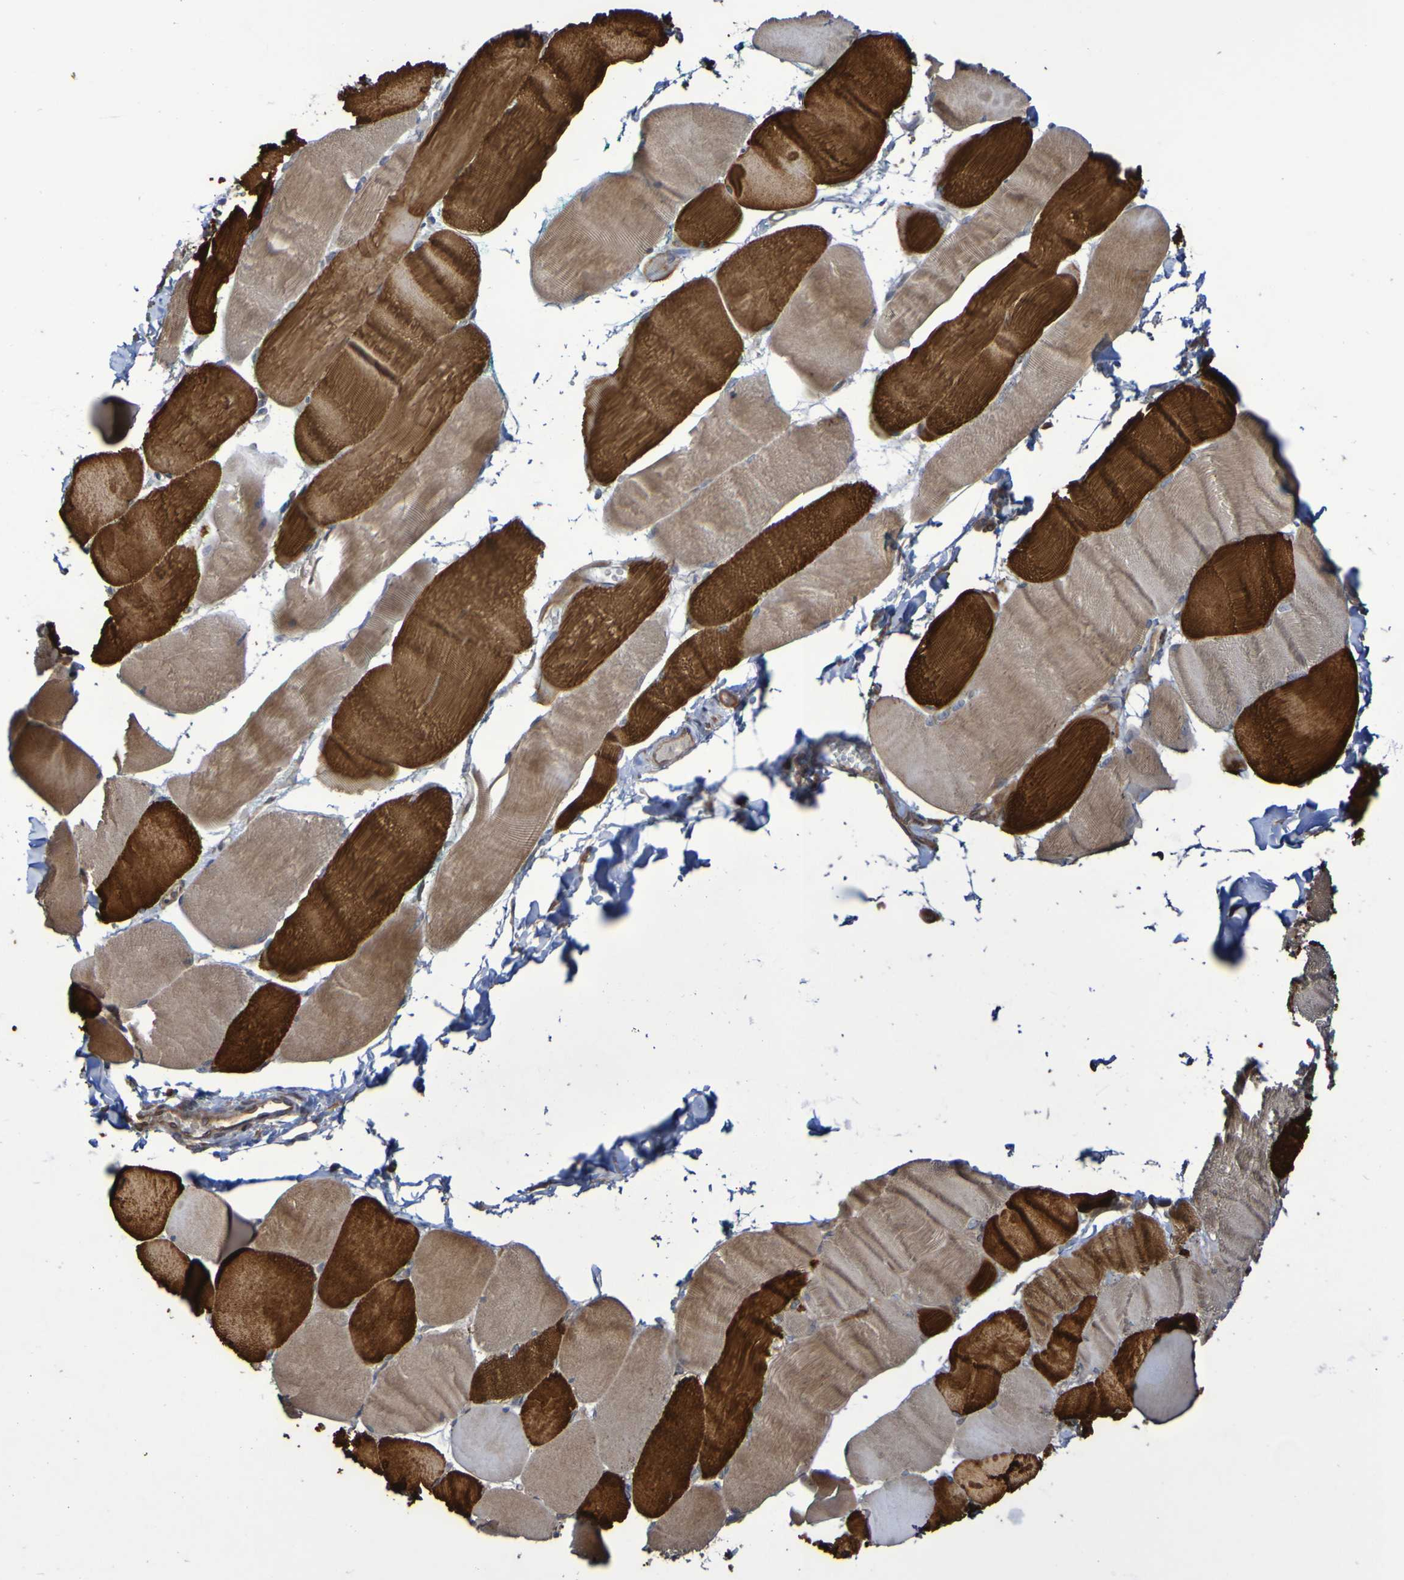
{"staining": {"intensity": "strong", "quantity": "25%-75%", "location": "cytoplasmic/membranous"}, "tissue": "skeletal muscle", "cell_type": "Myocytes", "image_type": "normal", "snomed": [{"axis": "morphology", "description": "Normal tissue, NOS"}, {"axis": "morphology", "description": "Squamous cell carcinoma, NOS"}, {"axis": "topography", "description": "Skeletal muscle"}], "caption": "This is a micrograph of IHC staining of normal skeletal muscle, which shows strong expression in the cytoplasmic/membranous of myocytes.", "gene": "SERPINB6", "patient": {"sex": "male", "age": 51}}